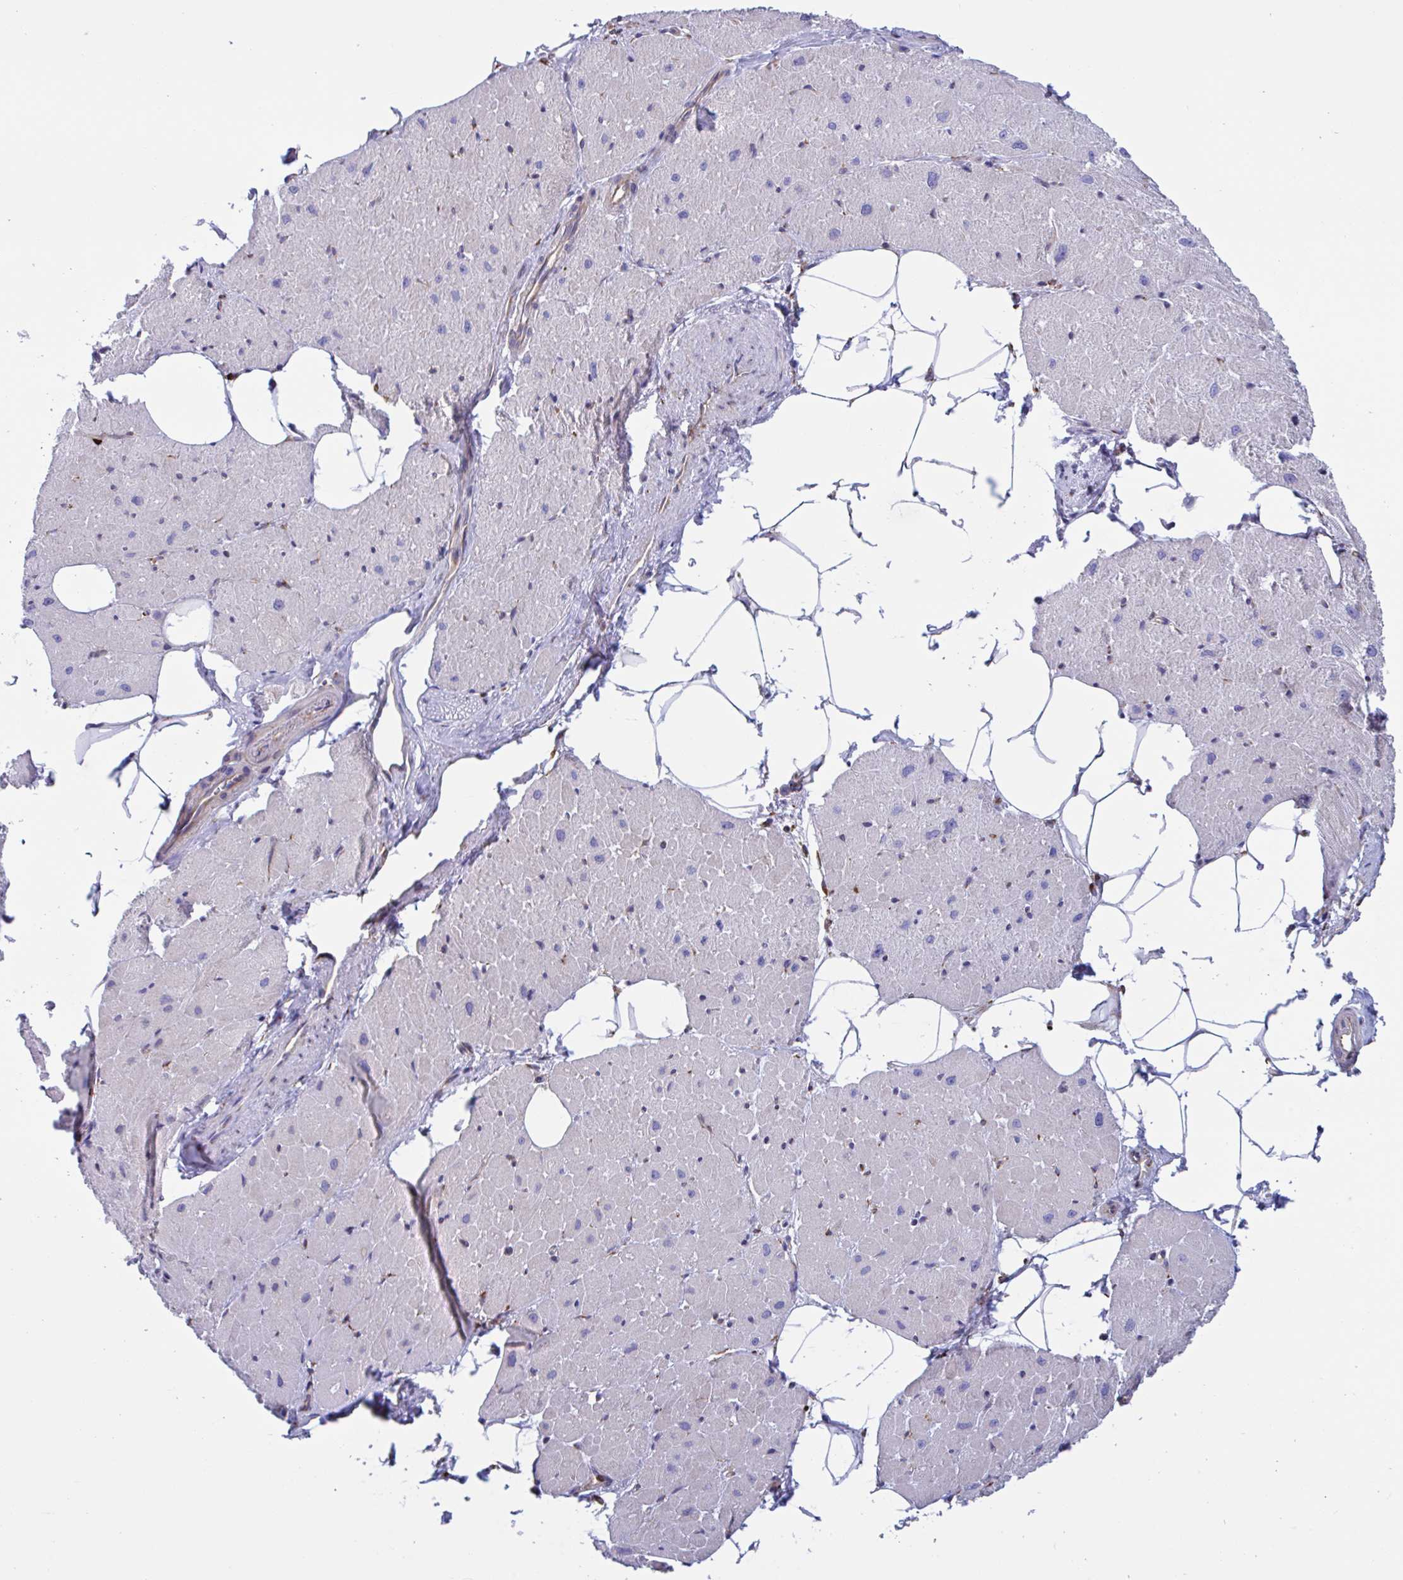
{"staining": {"intensity": "moderate", "quantity": "<25%", "location": "cytoplasmic/membranous"}, "tissue": "heart muscle", "cell_type": "Cardiomyocytes", "image_type": "normal", "snomed": [{"axis": "morphology", "description": "Normal tissue, NOS"}, {"axis": "topography", "description": "Heart"}], "caption": "Heart muscle stained for a protein shows moderate cytoplasmic/membranous positivity in cardiomyocytes. (DAB IHC, brown staining for protein, blue staining for nuclei).", "gene": "PEAK3", "patient": {"sex": "male", "age": 62}}